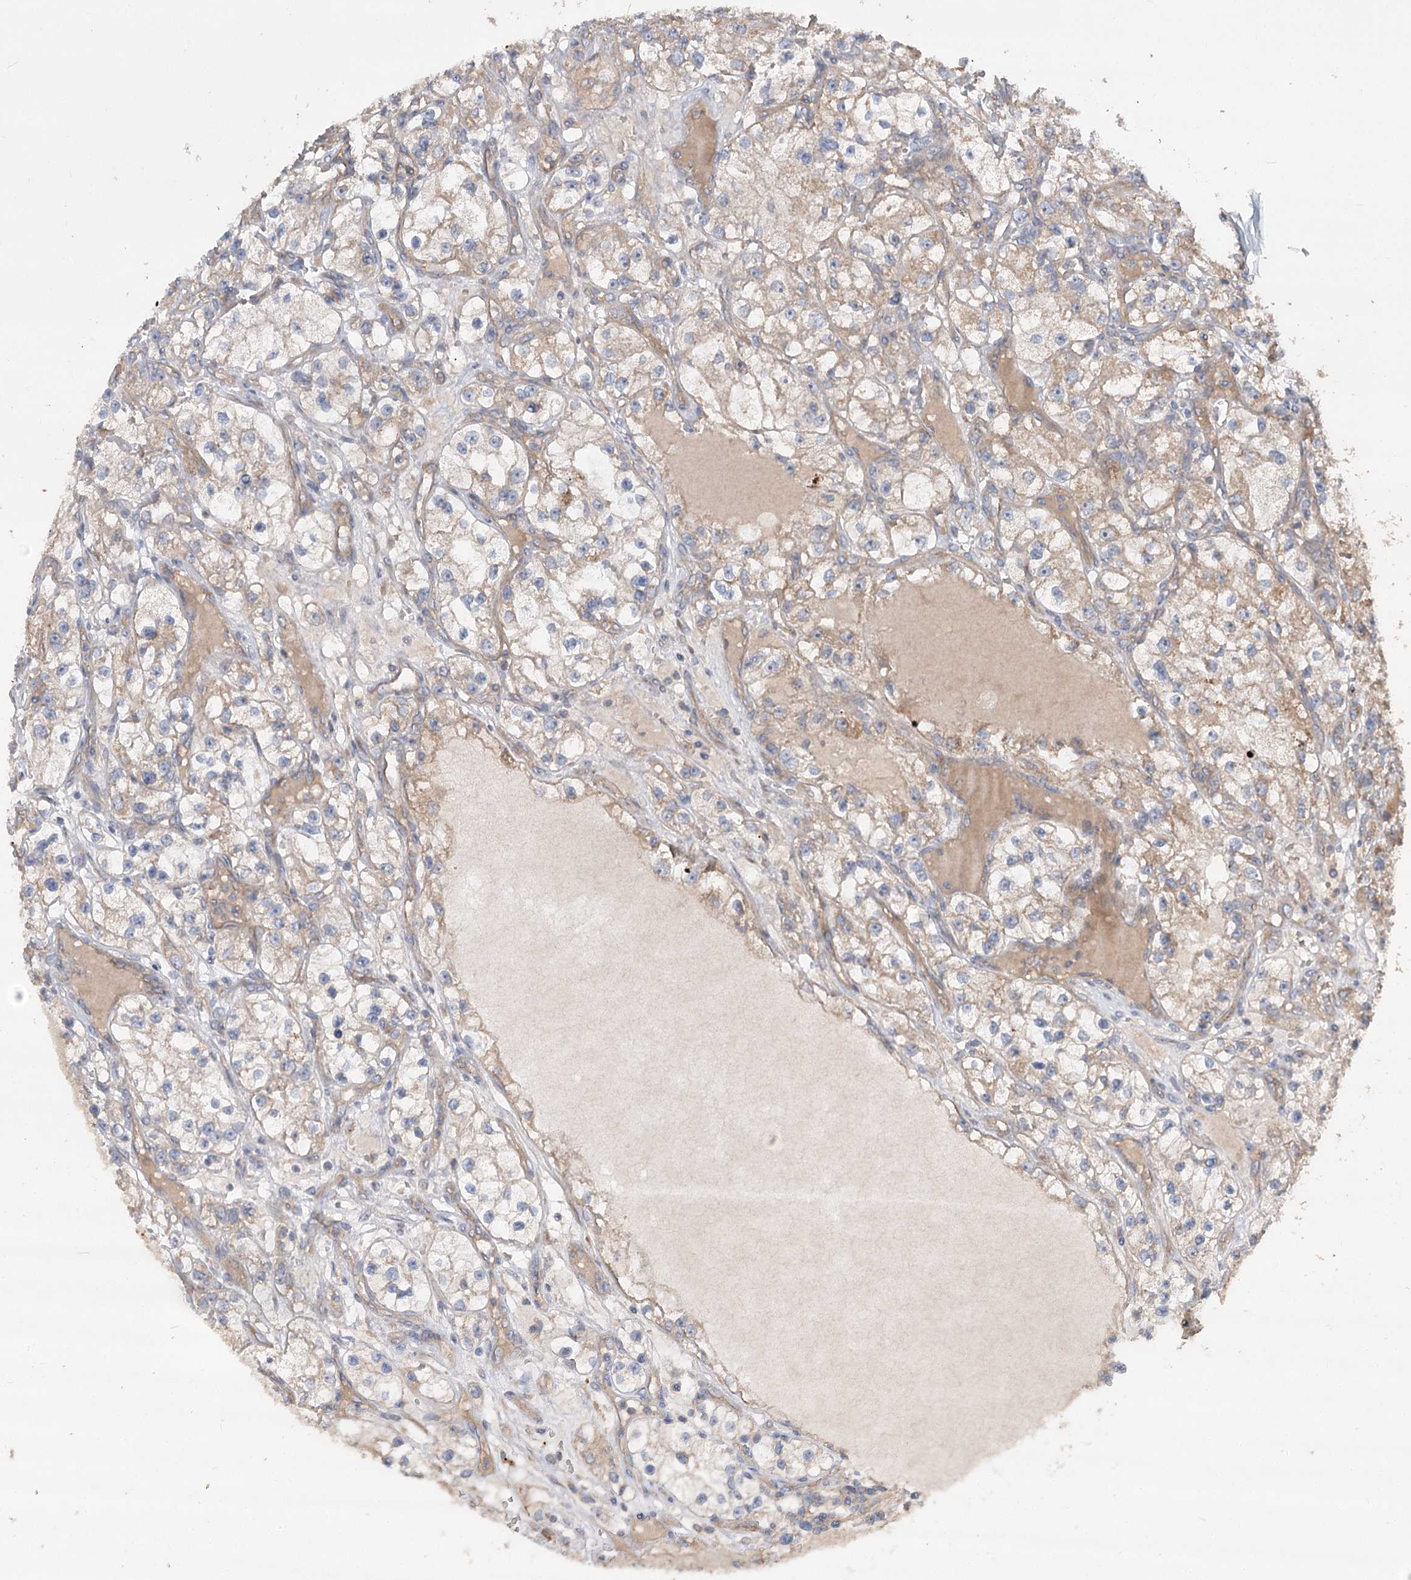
{"staining": {"intensity": "weak", "quantity": "<25%", "location": "cytoplasmic/membranous"}, "tissue": "renal cancer", "cell_type": "Tumor cells", "image_type": "cancer", "snomed": [{"axis": "morphology", "description": "Adenocarcinoma, NOS"}, {"axis": "topography", "description": "Kidney"}], "caption": "Micrograph shows no significant protein staining in tumor cells of renal adenocarcinoma.", "gene": "RIN2", "patient": {"sex": "female", "age": 57}}